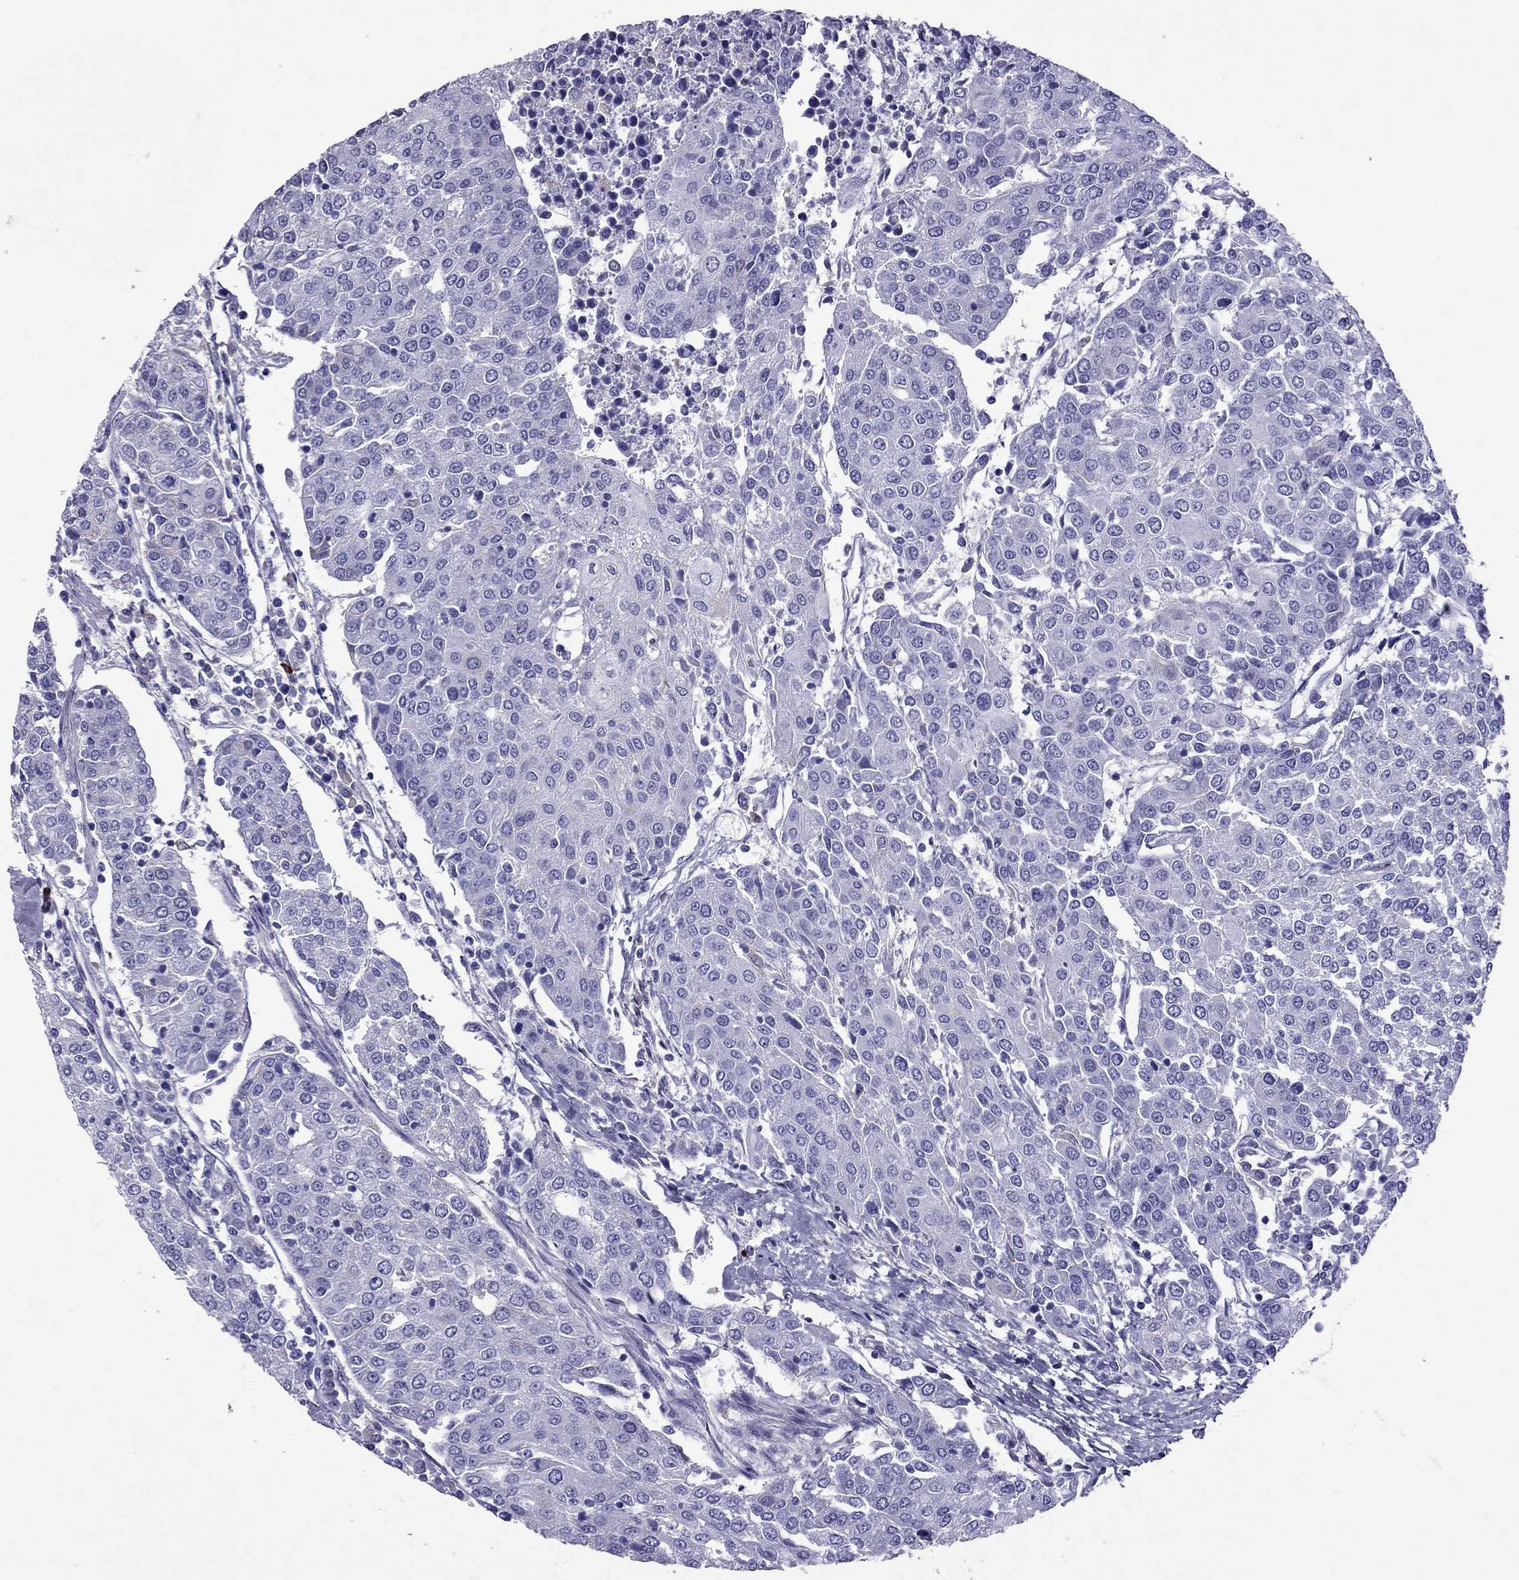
{"staining": {"intensity": "negative", "quantity": "none", "location": "none"}, "tissue": "urothelial cancer", "cell_type": "Tumor cells", "image_type": "cancer", "snomed": [{"axis": "morphology", "description": "Urothelial carcinoma, High grade"}, {"axis": "topography", "description": "Urinary bladder"}], "caption": "An immunohistochemistry micrograph of urothelial cancer is shown. There is no staining in tumor cells of urothelial cancer.", "gene": "SCART1", "patient": {"sex": "female", "age": 85}}